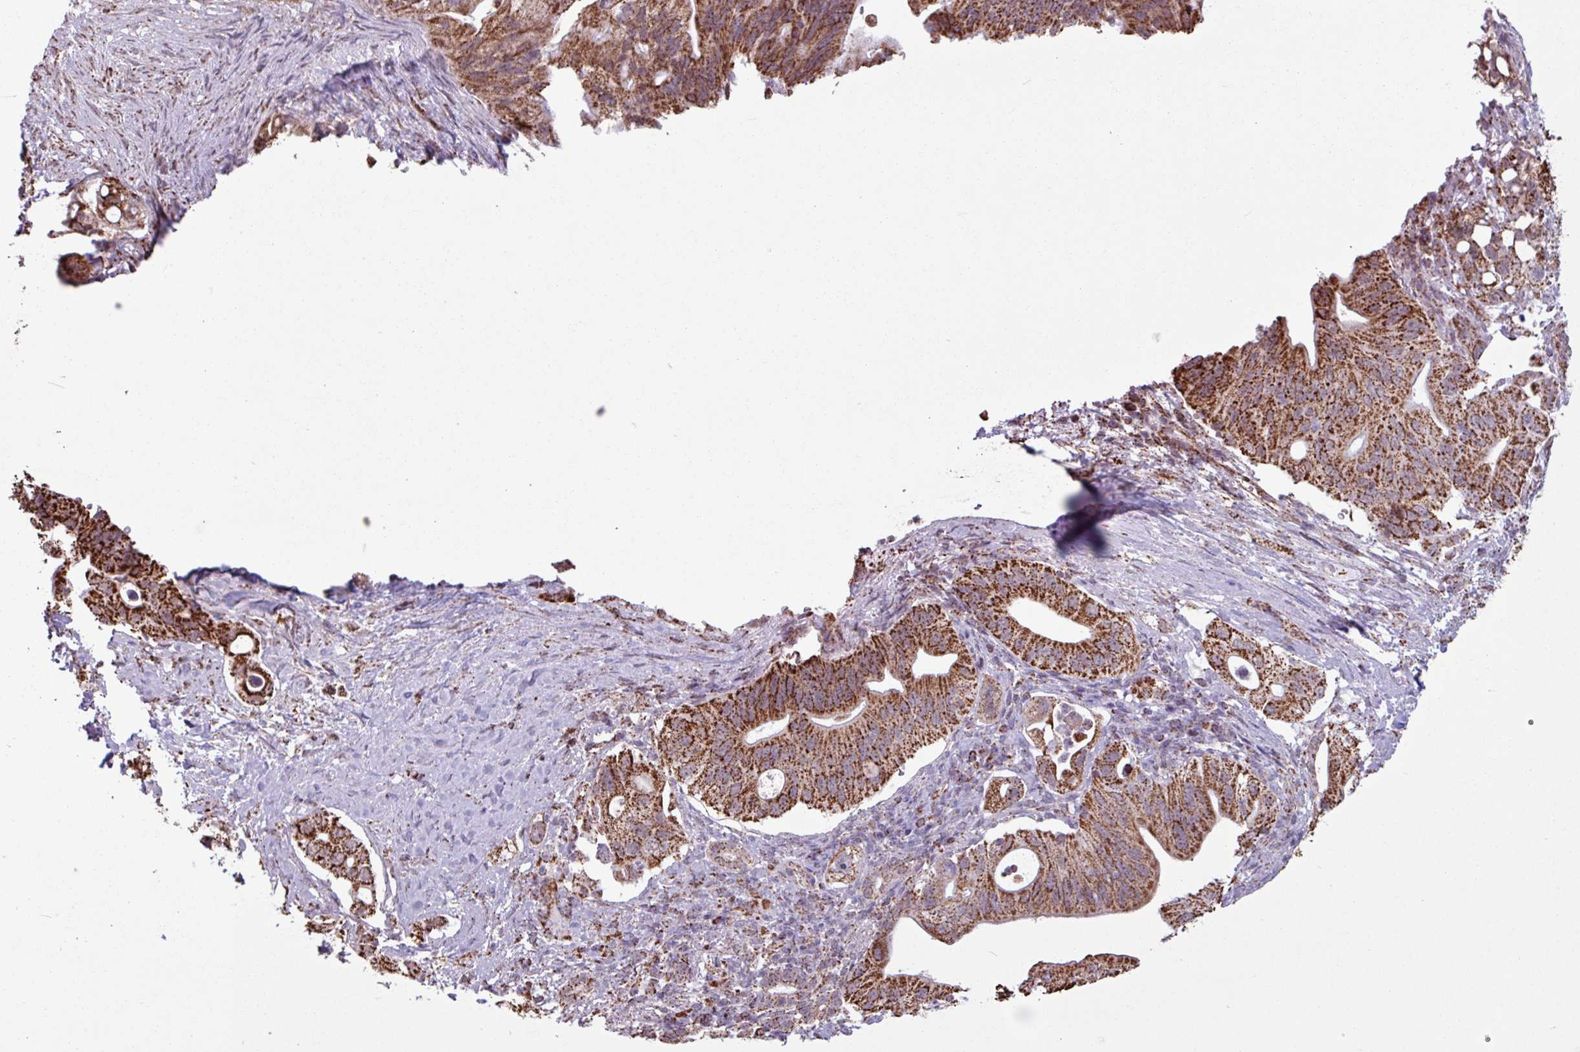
{"staining": {"intensity": "strong", "quantity": ">75%", "location": "cytoplasmic/membranous"}, "tissue": "pancreatic cancer", "cell_type": "Tumor cells", "image_type": "cancer", "snomed": [{"axis": "morphology", "description": "Adenocarcinoma, NOS"}, {"axis": "topography", "description": "Pancreas"}], "caption": "Human pancreatic adenocarcinoma stained for a protein (brown) shows strong cytoplasmic/membranous positive positivity in approximately >75% of tumor cells.", "gene": "ALG8", "patient": {"sex": "female", "age": 72}}